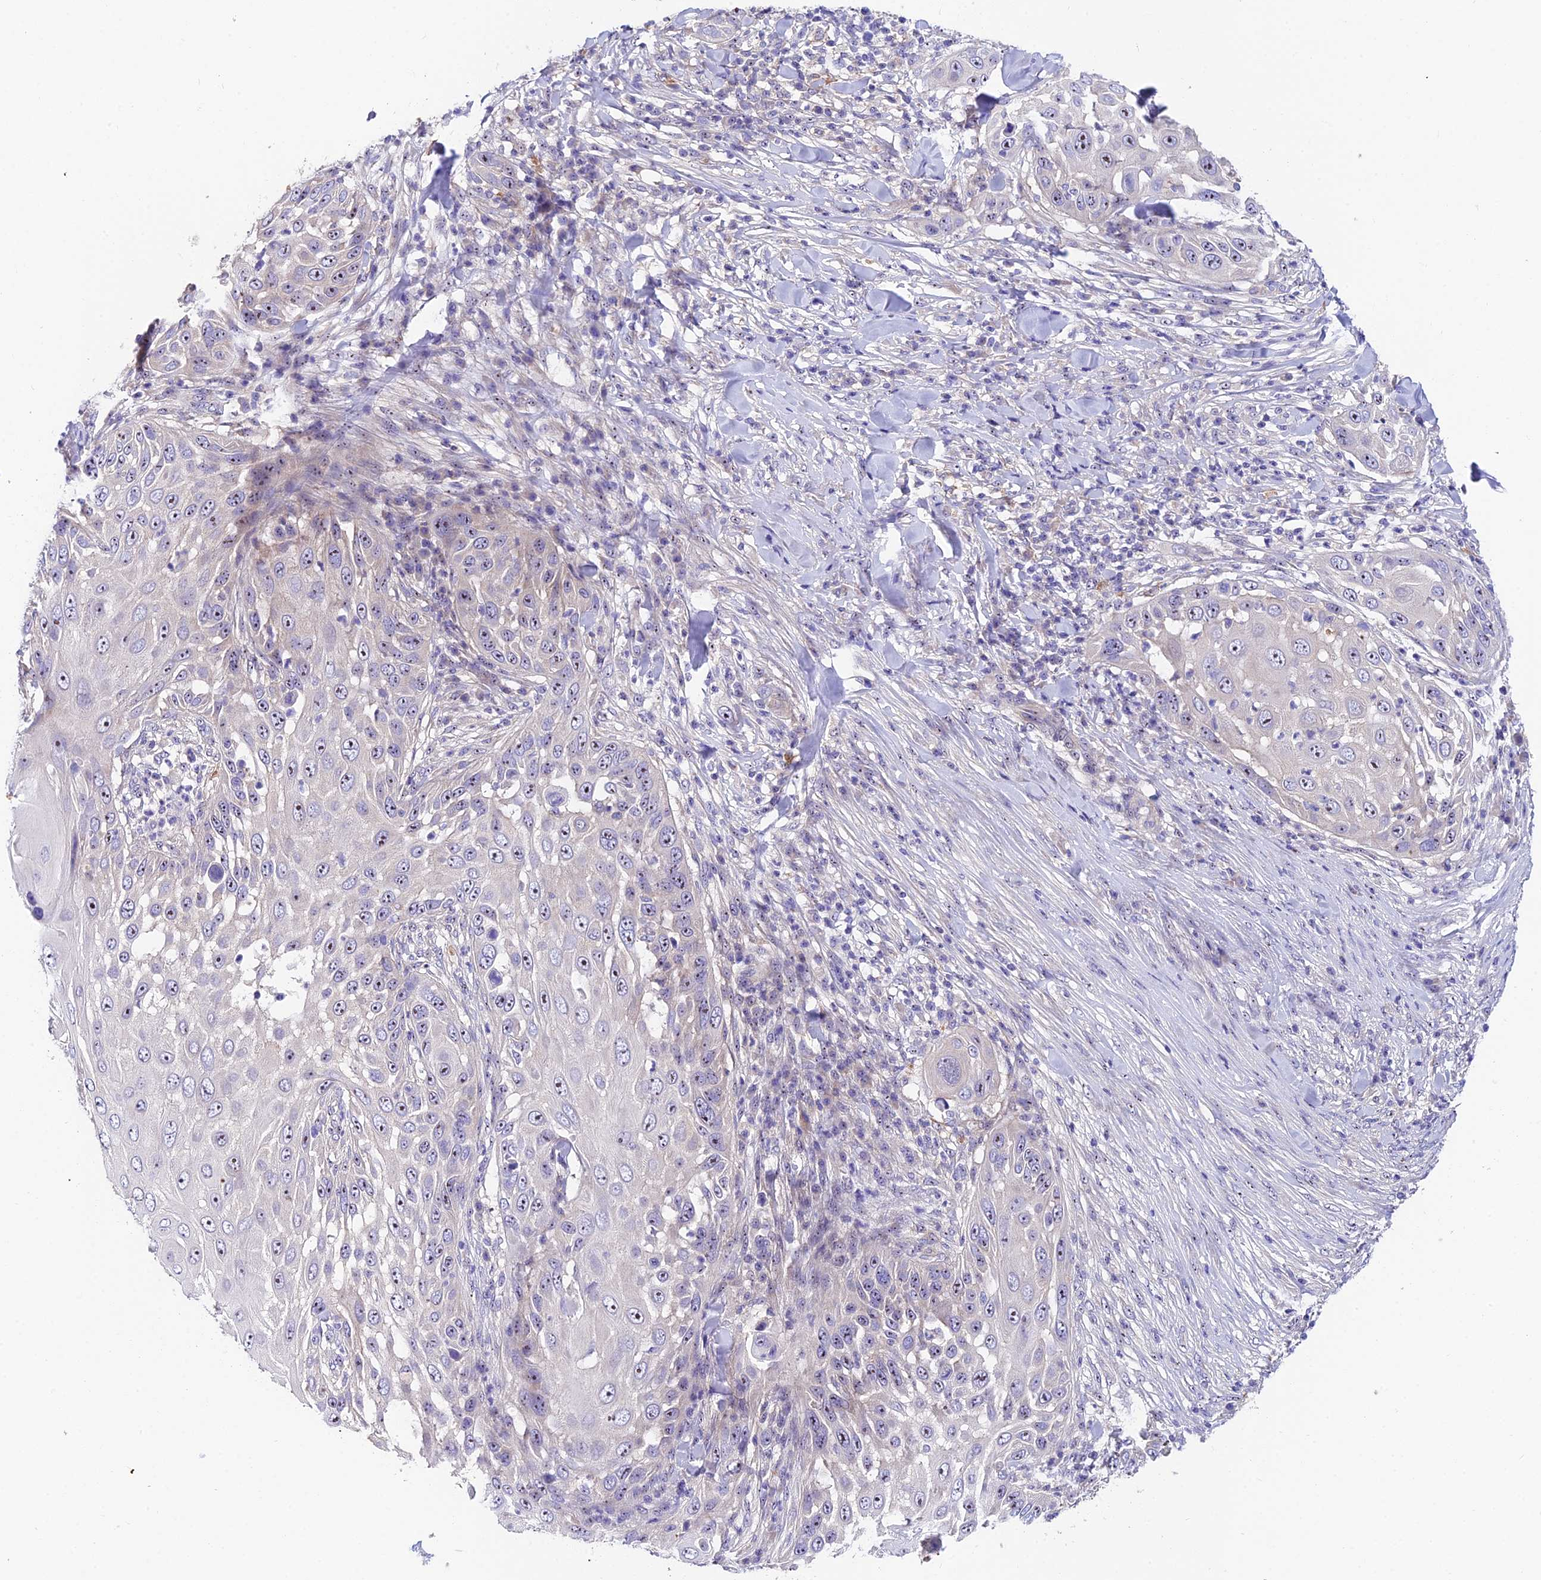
{"staining": {"intensity": "moderate", "quantity": "<25%", "location": "nuclear"}, "tissue": "skin cancer", "cell_type": "Tumor cells", "image_type": "cancer", "snomed": [{"axis": "morphology", "description": "Squamous cell carcinoma, NOS"}, {"axis": "topography", "description": "Skin"}], "caption": "Moderate nuclear expression is present in about <25% of tumor cells in skin cancer.", "gene": "DUSP29", "patient": {"sex": "female", "age": 44}}